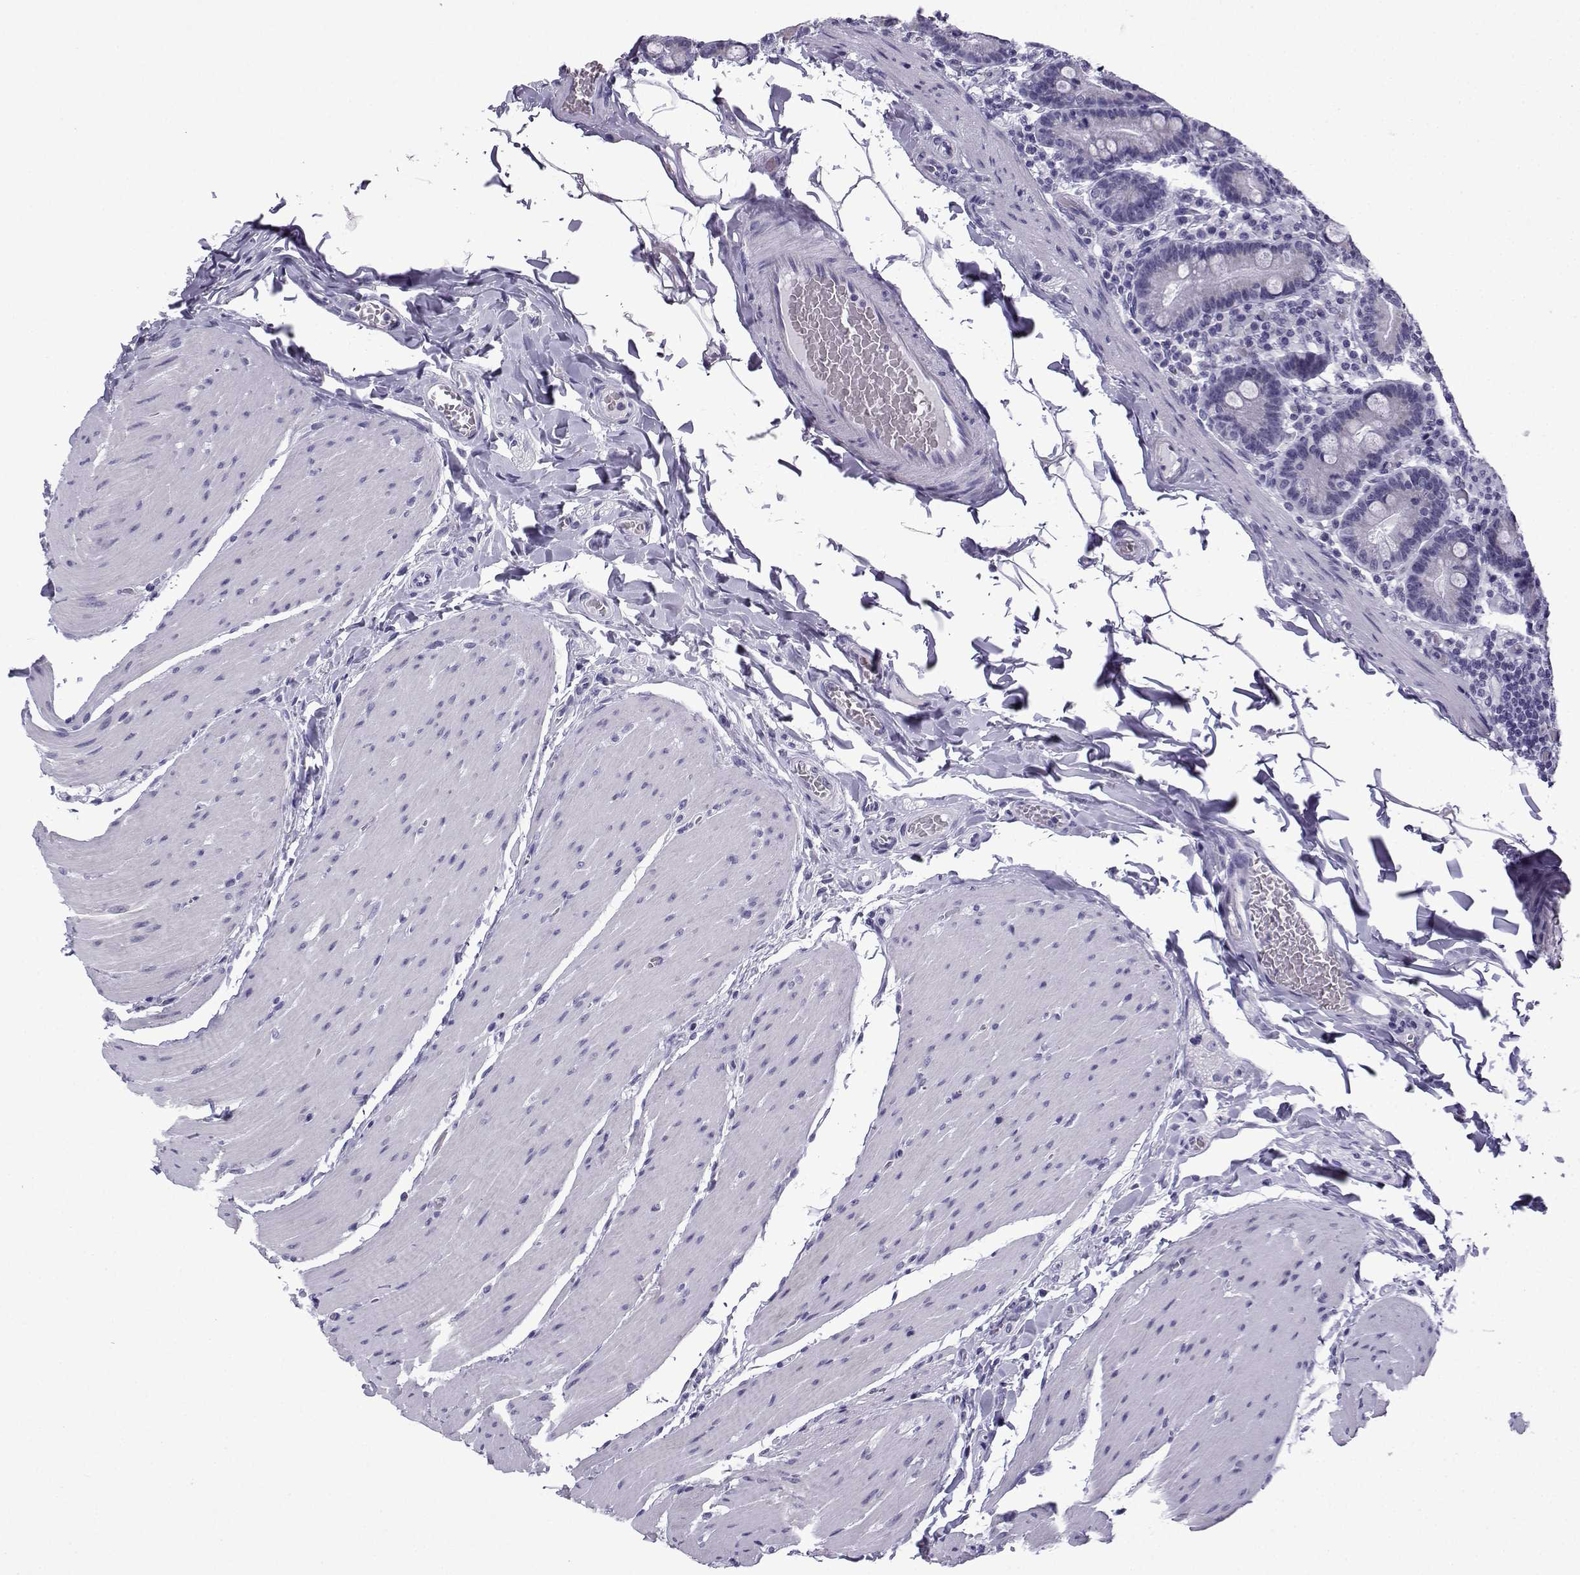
{"staining": {"intensity": "negative", "quantity": "none", "location": "none"}, "tissue": "small intestine", "cell_type": "Glandular cells", "image_type": "normal", "snomed": [{"axis": "morphology", "description": "Normal tissue, NOS"}, {"axis": "topography", "description": "Small intestine"}], "caption": "Immunohistochemistry (IHC) histopathology image of normal small intestine: small intestine stained with DAB (3,3'-diaminobenzidine) reveals no significant protein staining in glandular cells. (Immunohistochemistry (IHC), brightfield microscopy, high magnification).", "gene": "ACRBP", "patient": {"sex": "male", "age": 37}}